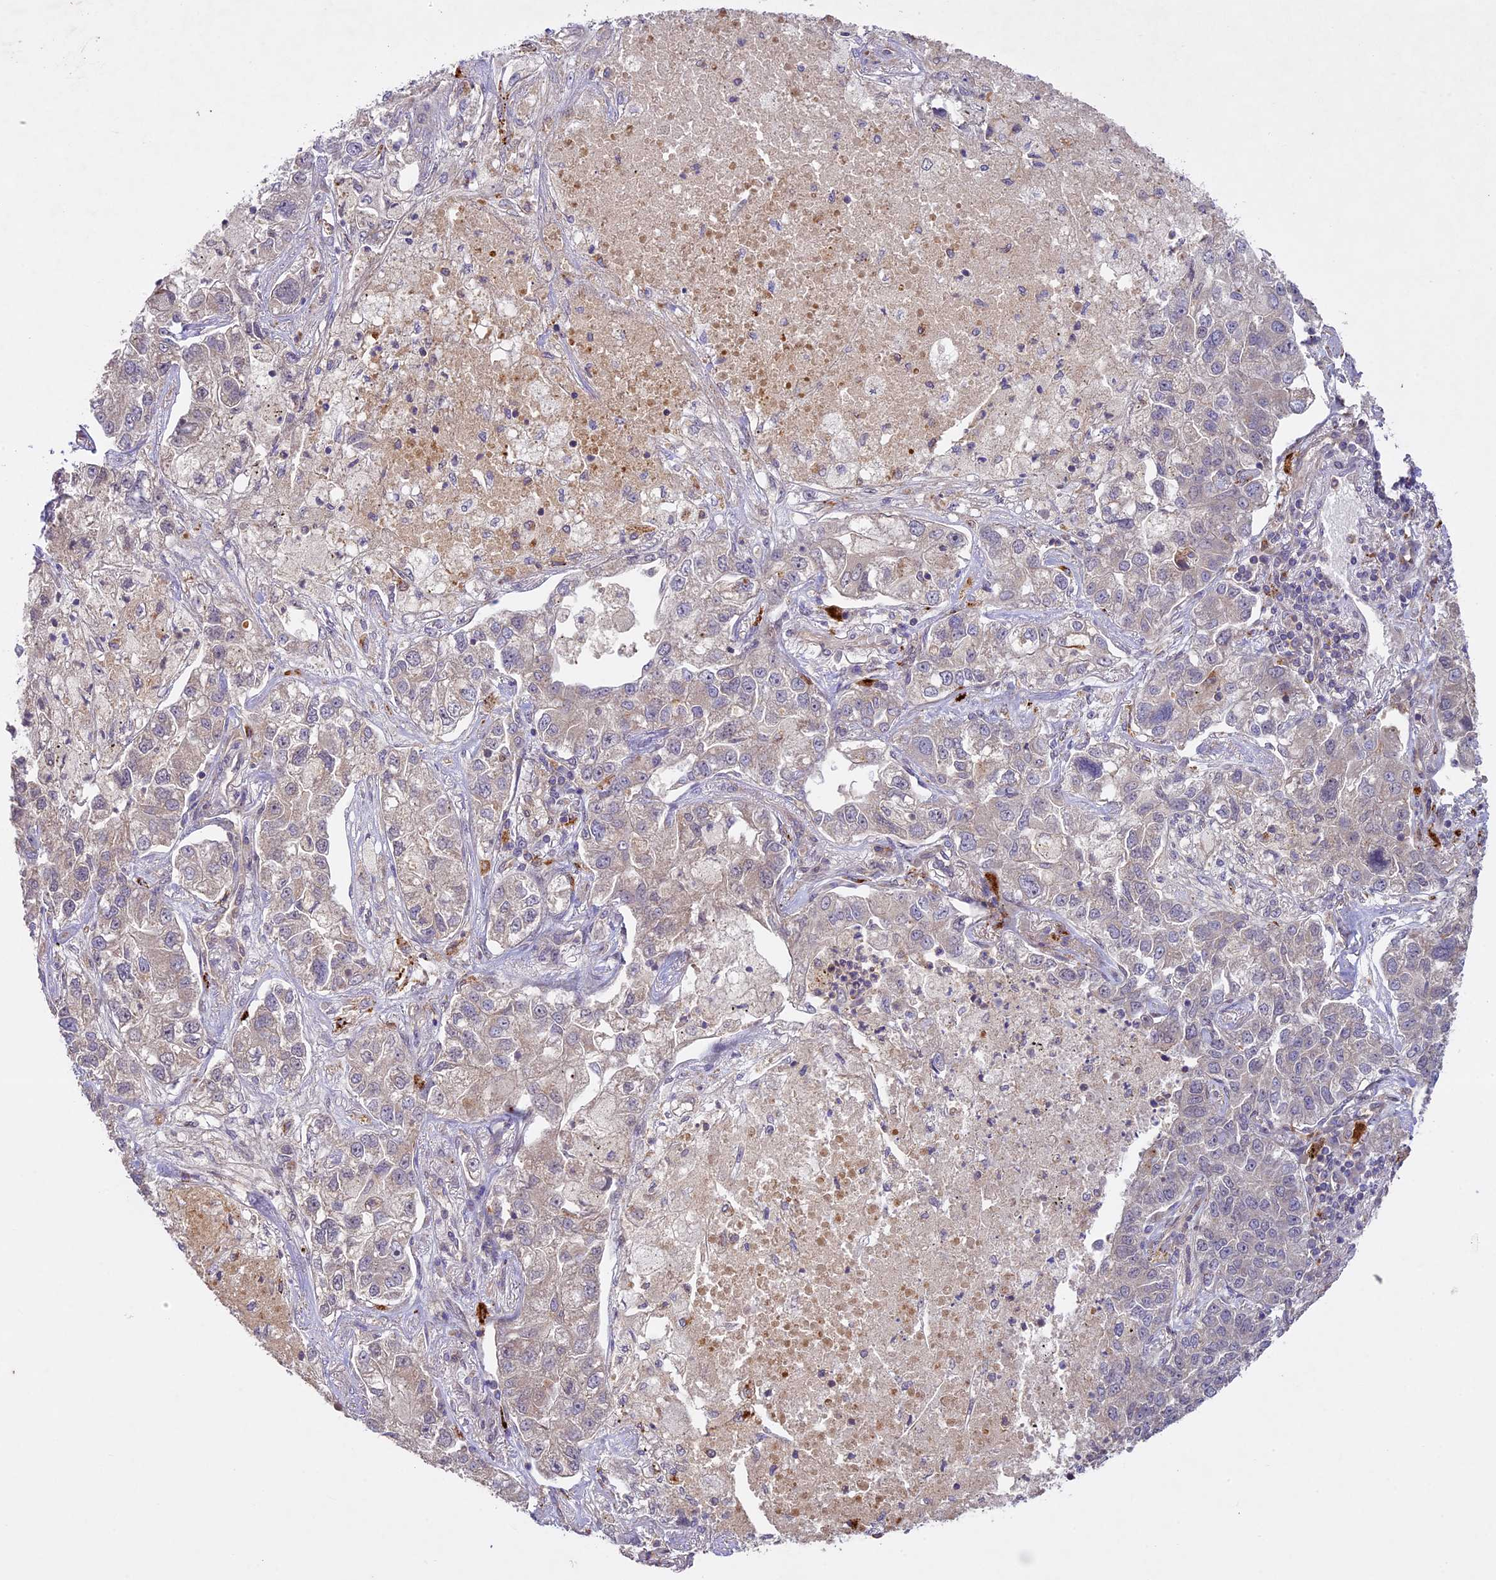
{"staining": {"intensity": "negative", "quantity": "none", "location": "none"}, "tissue": "lung cancer", "cell_type": "Tumor cells", "image_type": "cancer", "snomed": [{"axis": "morphology", "description": "Adenocarcinoma, NOS"}, {"axis": "topography", "description": "Lung"}], "caption": "Immunohistochemistry histopathology image of lung adenocarcinoma stained for a protein (brown), which exhibits no positivity in tumor cells. The staining is performed using DAB (3,3'-diaminobenzidine) brown chromogen with nuclei counter-stained in using hematoxylin.", "gene": "DGKH", "patient": {"sex": "male", "age": 49}}